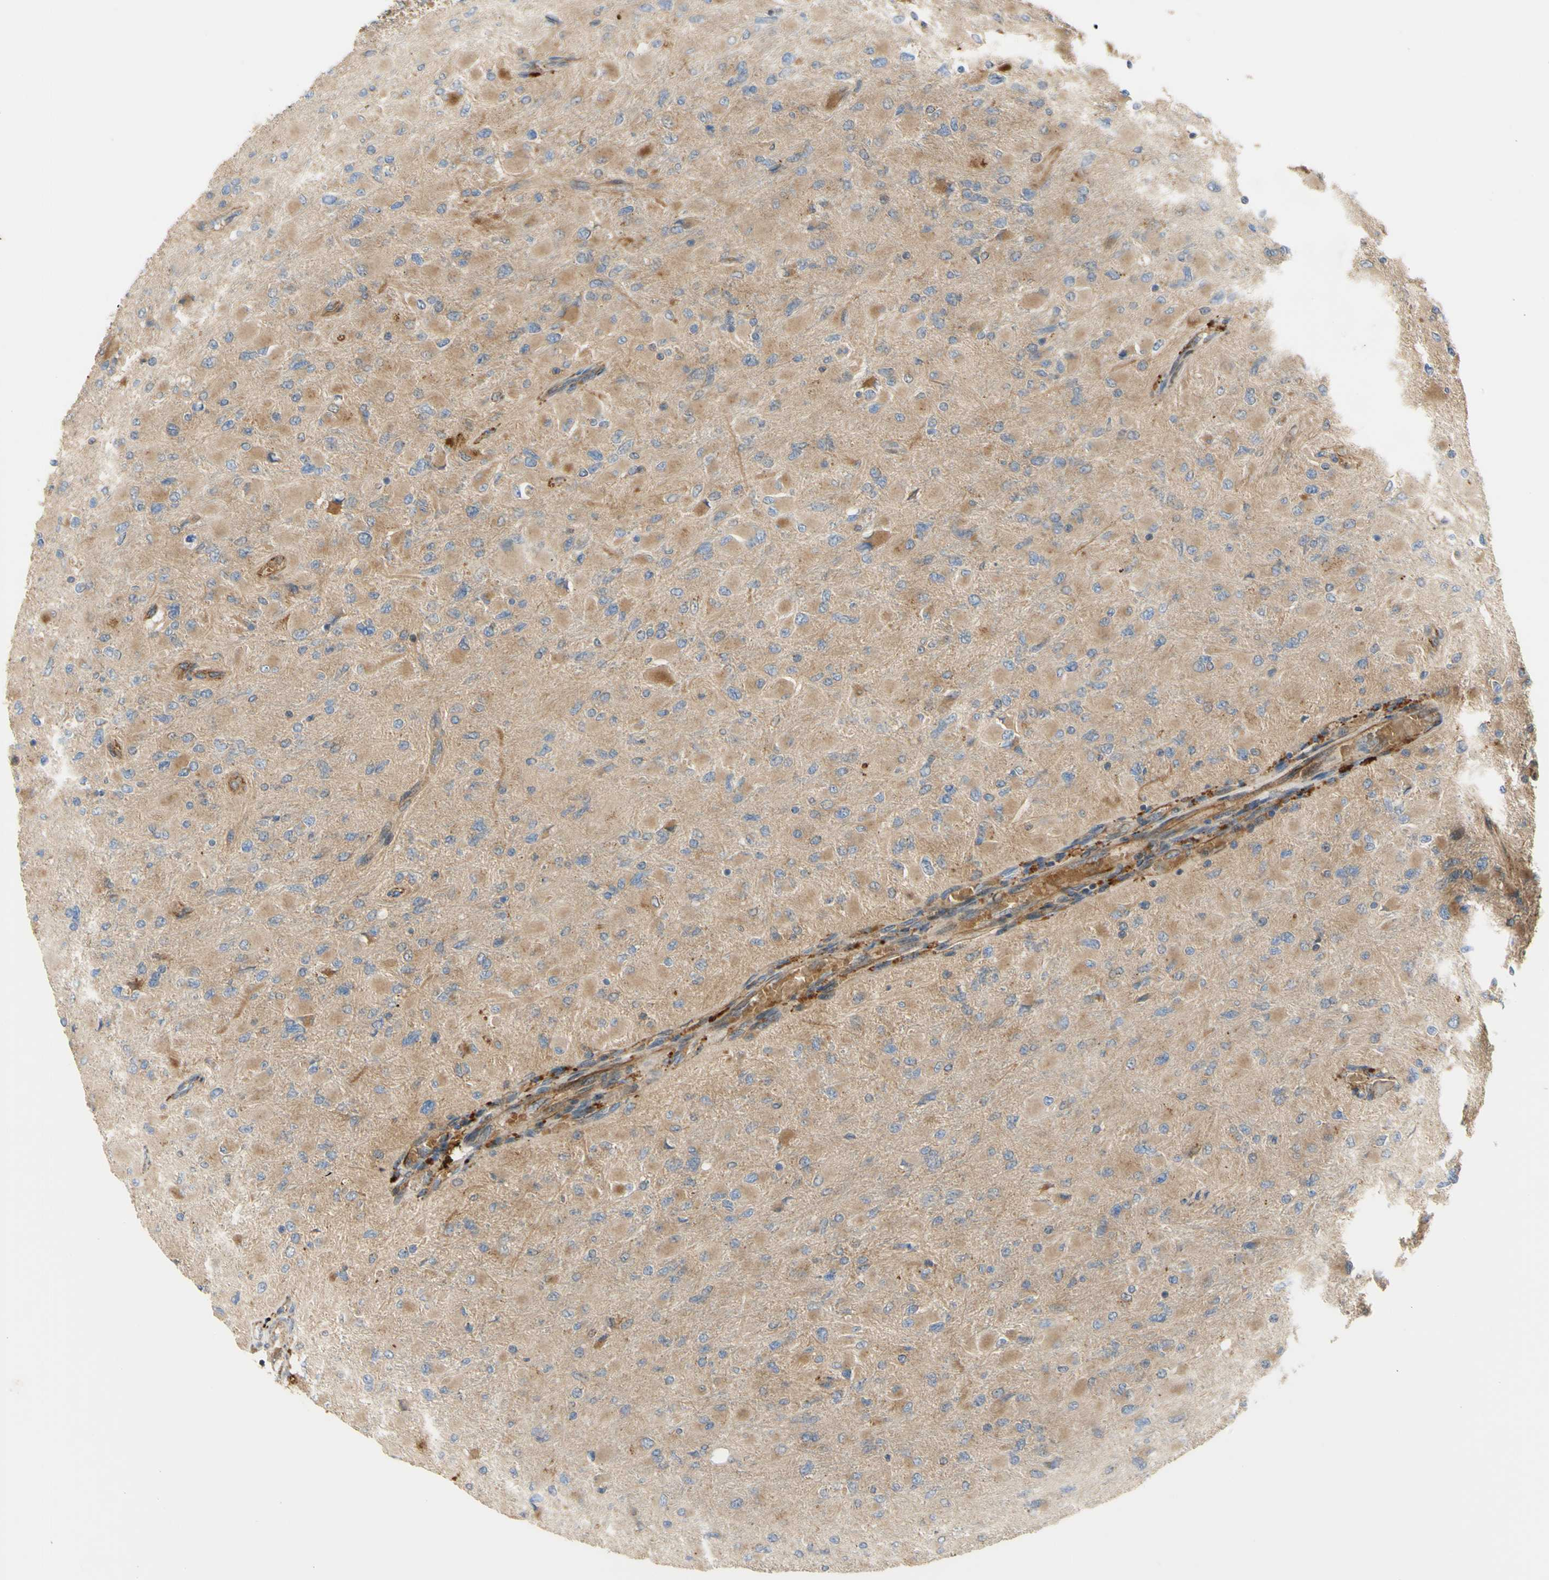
{"staining": {"intensity": "weak", "quantity": "25%-75%", "location": "cytoplasmic/membranous"}, "tissue": "glioma", "cell_type": "Tumor cells", "image_type": "cancer", "snomed": [{"axis": "morphology", "description": "Glioma, malignant, High grade"}, {"axis": "topography", "description": "Cerebral cortex"}], "caption": "Immunohistochemistry (IHC) of high-grade glioma (malignant) demonstrates low levels of weak cytoplasmic/membranous positivity in approximately 25%-75% of tumor cells. (IHC, brightfield microscopy, high magnification).", "gene": "TUBG2", "patient": {"sex": "female", "age": 36}}